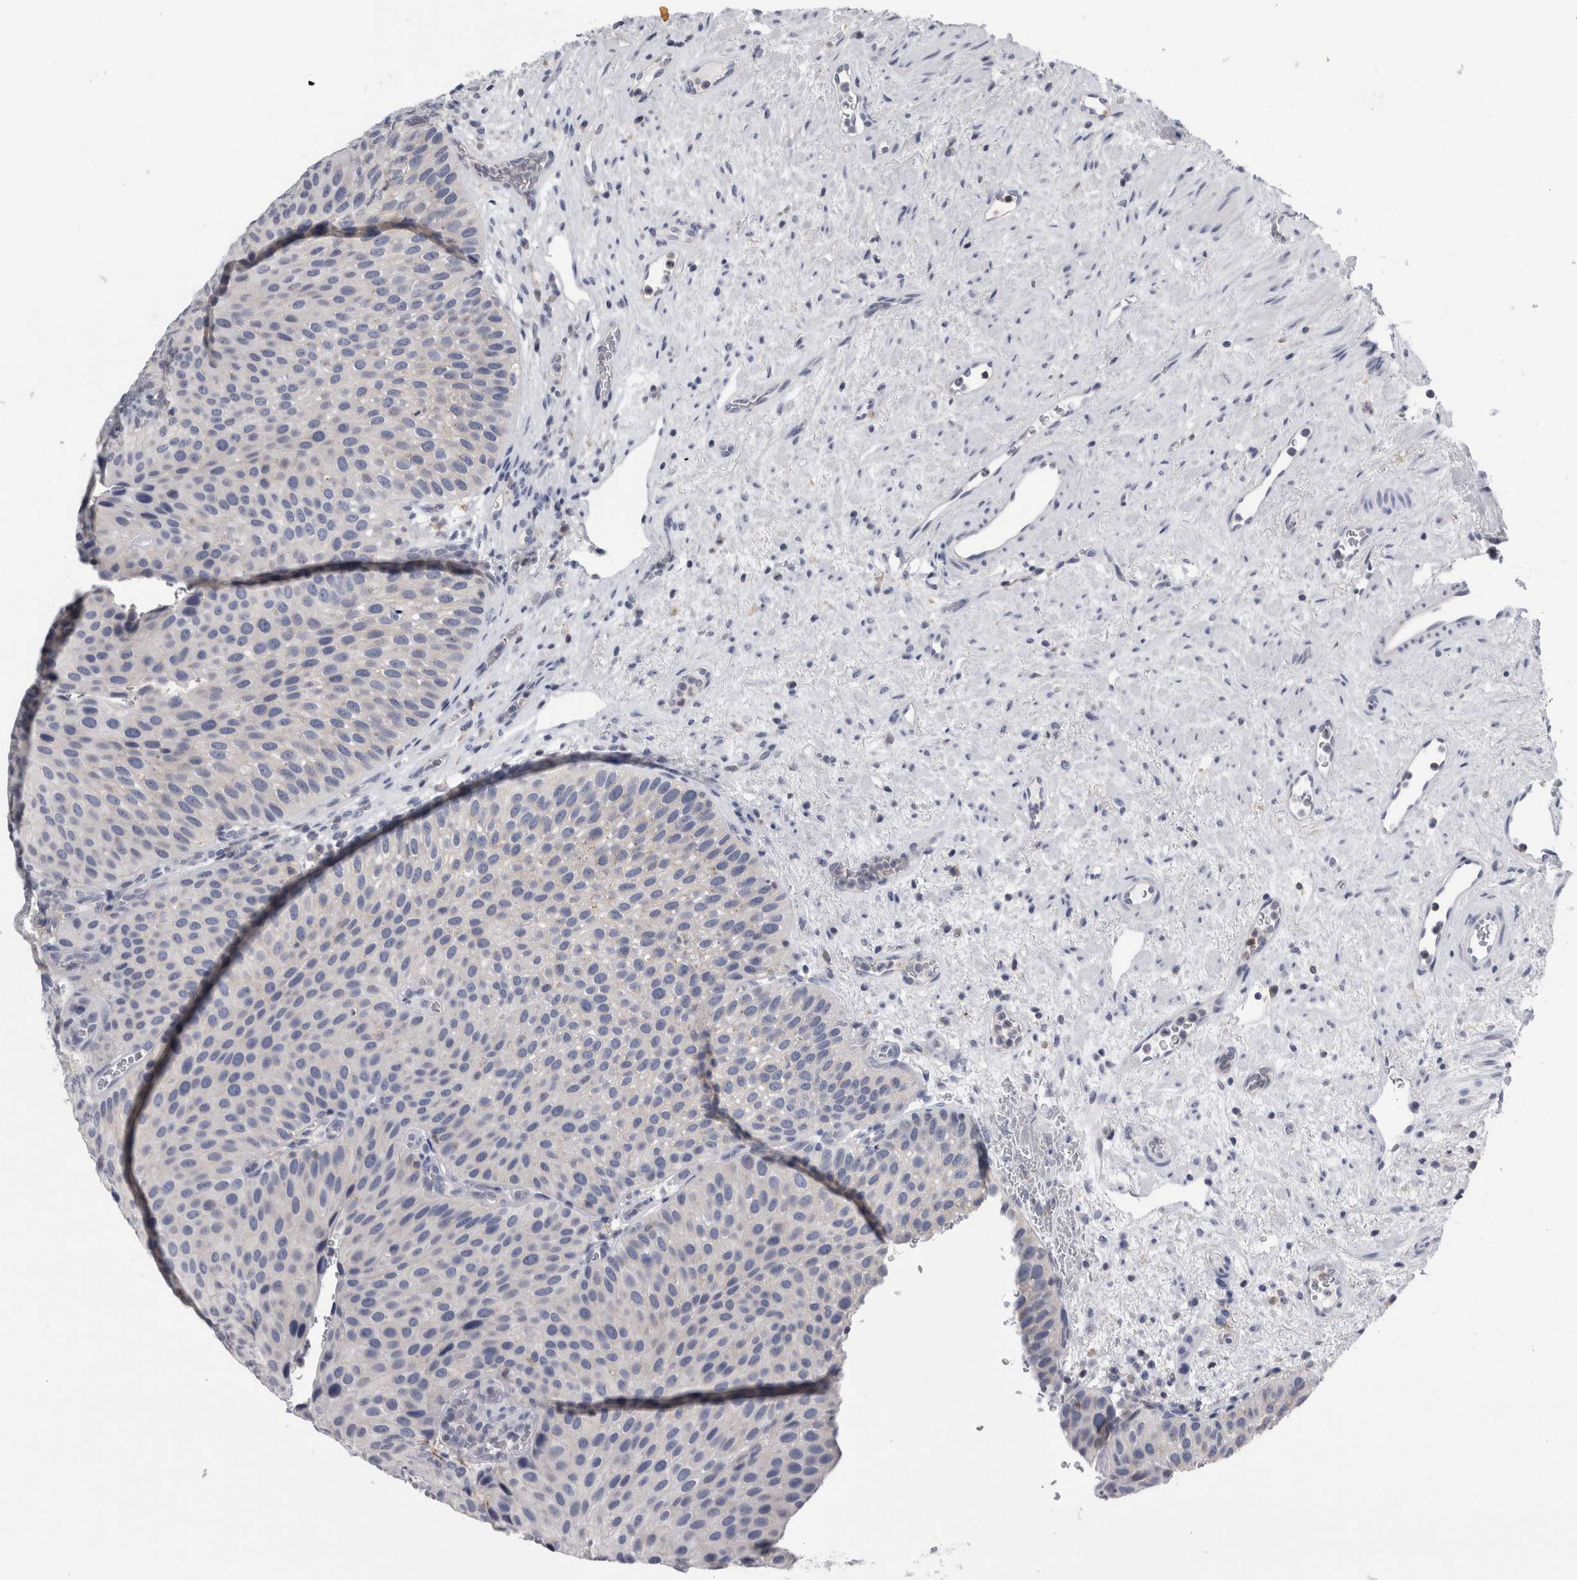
{"staining": {"intensity": "negative", "quantity": "none", "location": "none"}, "tissue": "urothelial cancer", "cell_type": "Tumor cells", "image_type": "cancer", "snomed": [{"axis": "morphology", "description": "Normal tissue, NOS"}, {"axis": "morphology", "description": "Urothelial carcinoma, Low grade"}, {"axis": "topography", "description": "Urinary bladder"}, {"axis": "topography", "description": "Prostate"}], "caption": "Tumor cells are negative for brown protein staining in urothelial cancer.", "gene": "ANKFY1", "patient": {"sex": "male", "age": 60}}